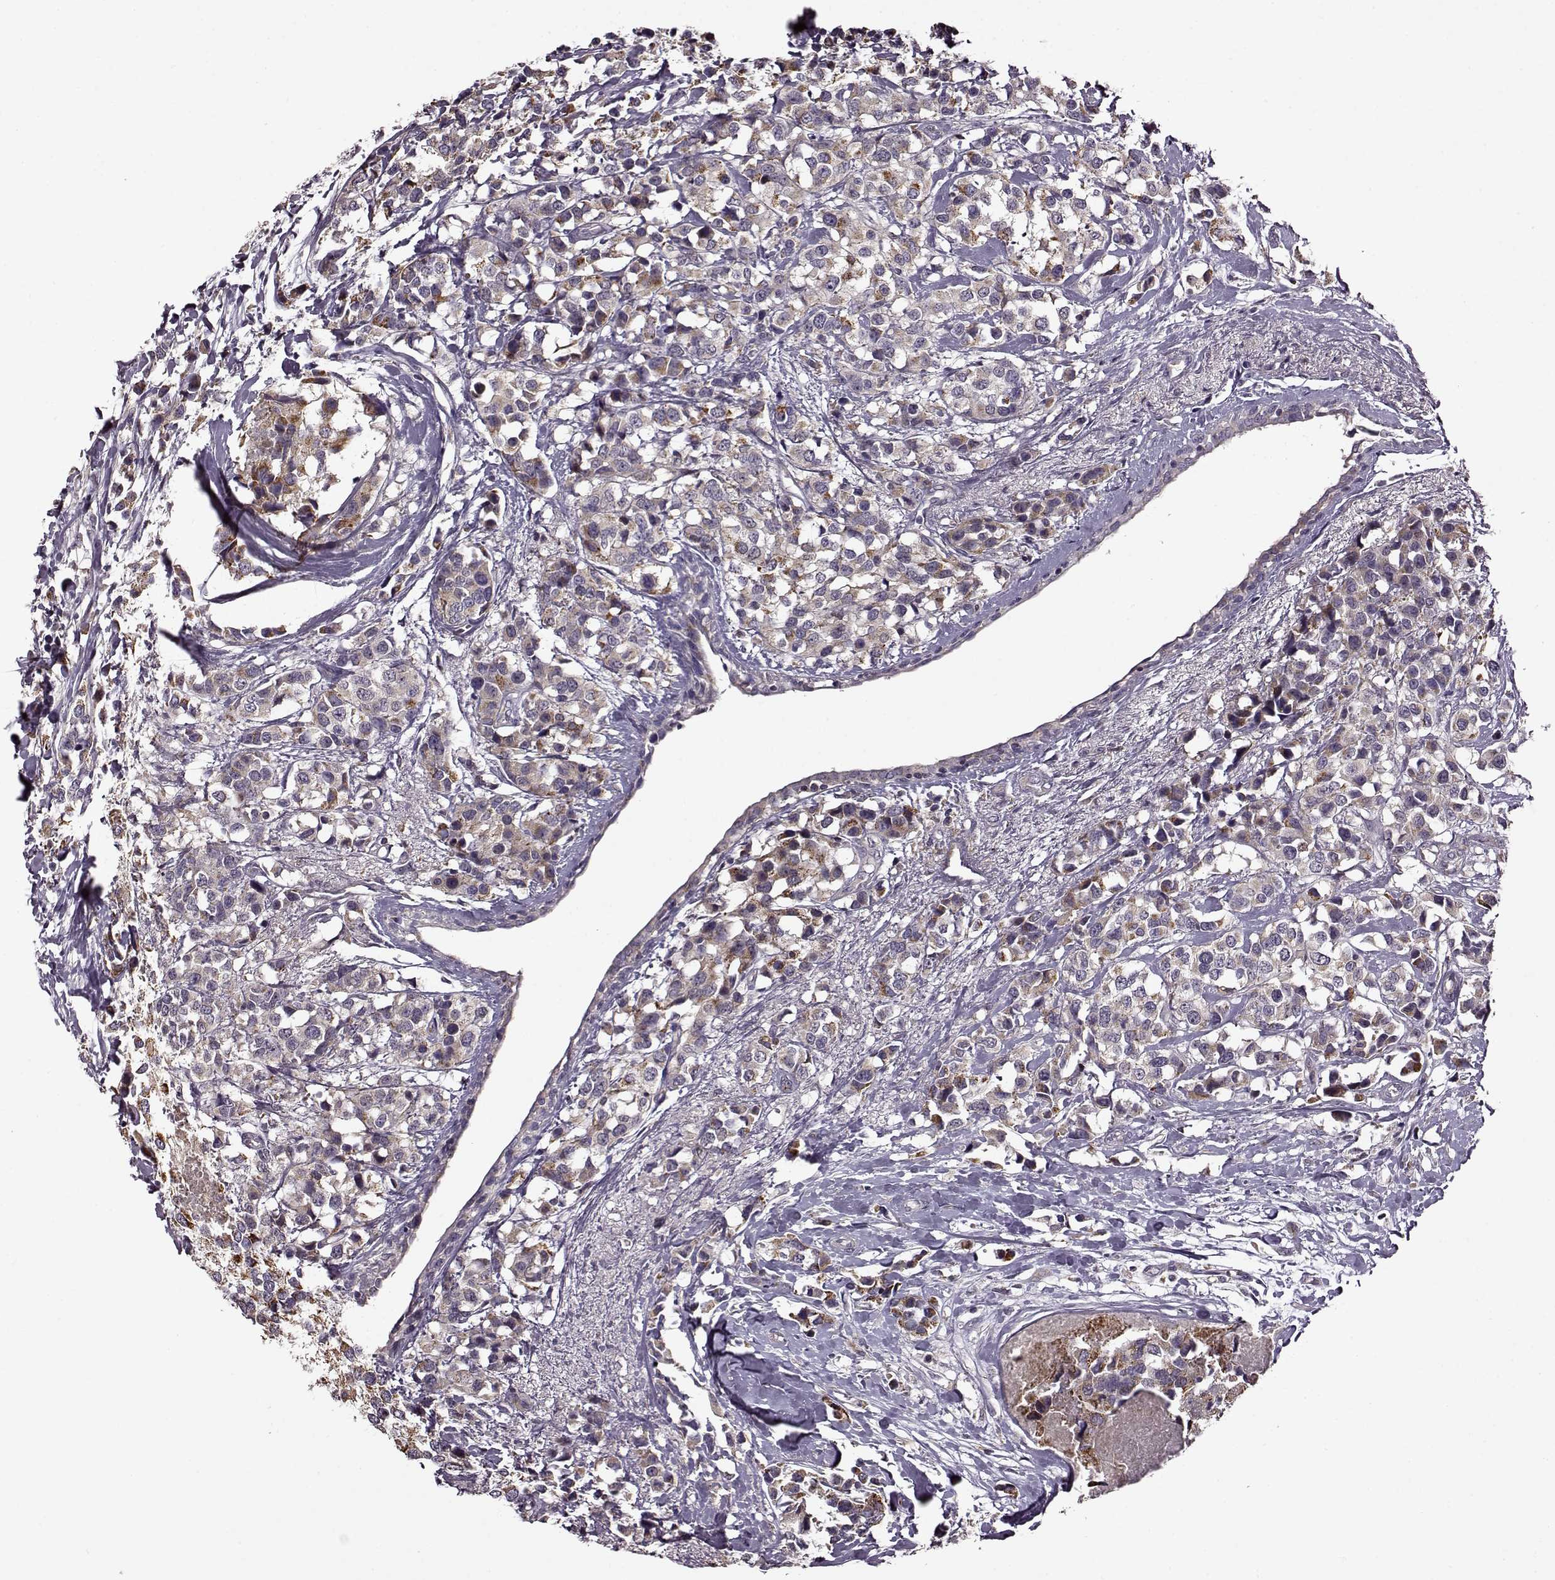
{"staining": {"intensity": "weak", "quantity": ">75%", "location": "cytoplasmic/membranous"}, "tissue": "breast cancer", "cell_type": "Tumor cells", "image_type": "cancer", "snomed": [{"axis": "morphology", "description": "Lobular carcinoma"}, {"axis": "topography", "description": "Breast"}], "caption": "Approximately >75% of tumor cells in human breast cancer reveal weak cytoplasmic/membranous protein expression as visualized by brown immunohistochemical staining.", "gene": "MTSS1", "patient": {"sex": "female", "age": 59}}